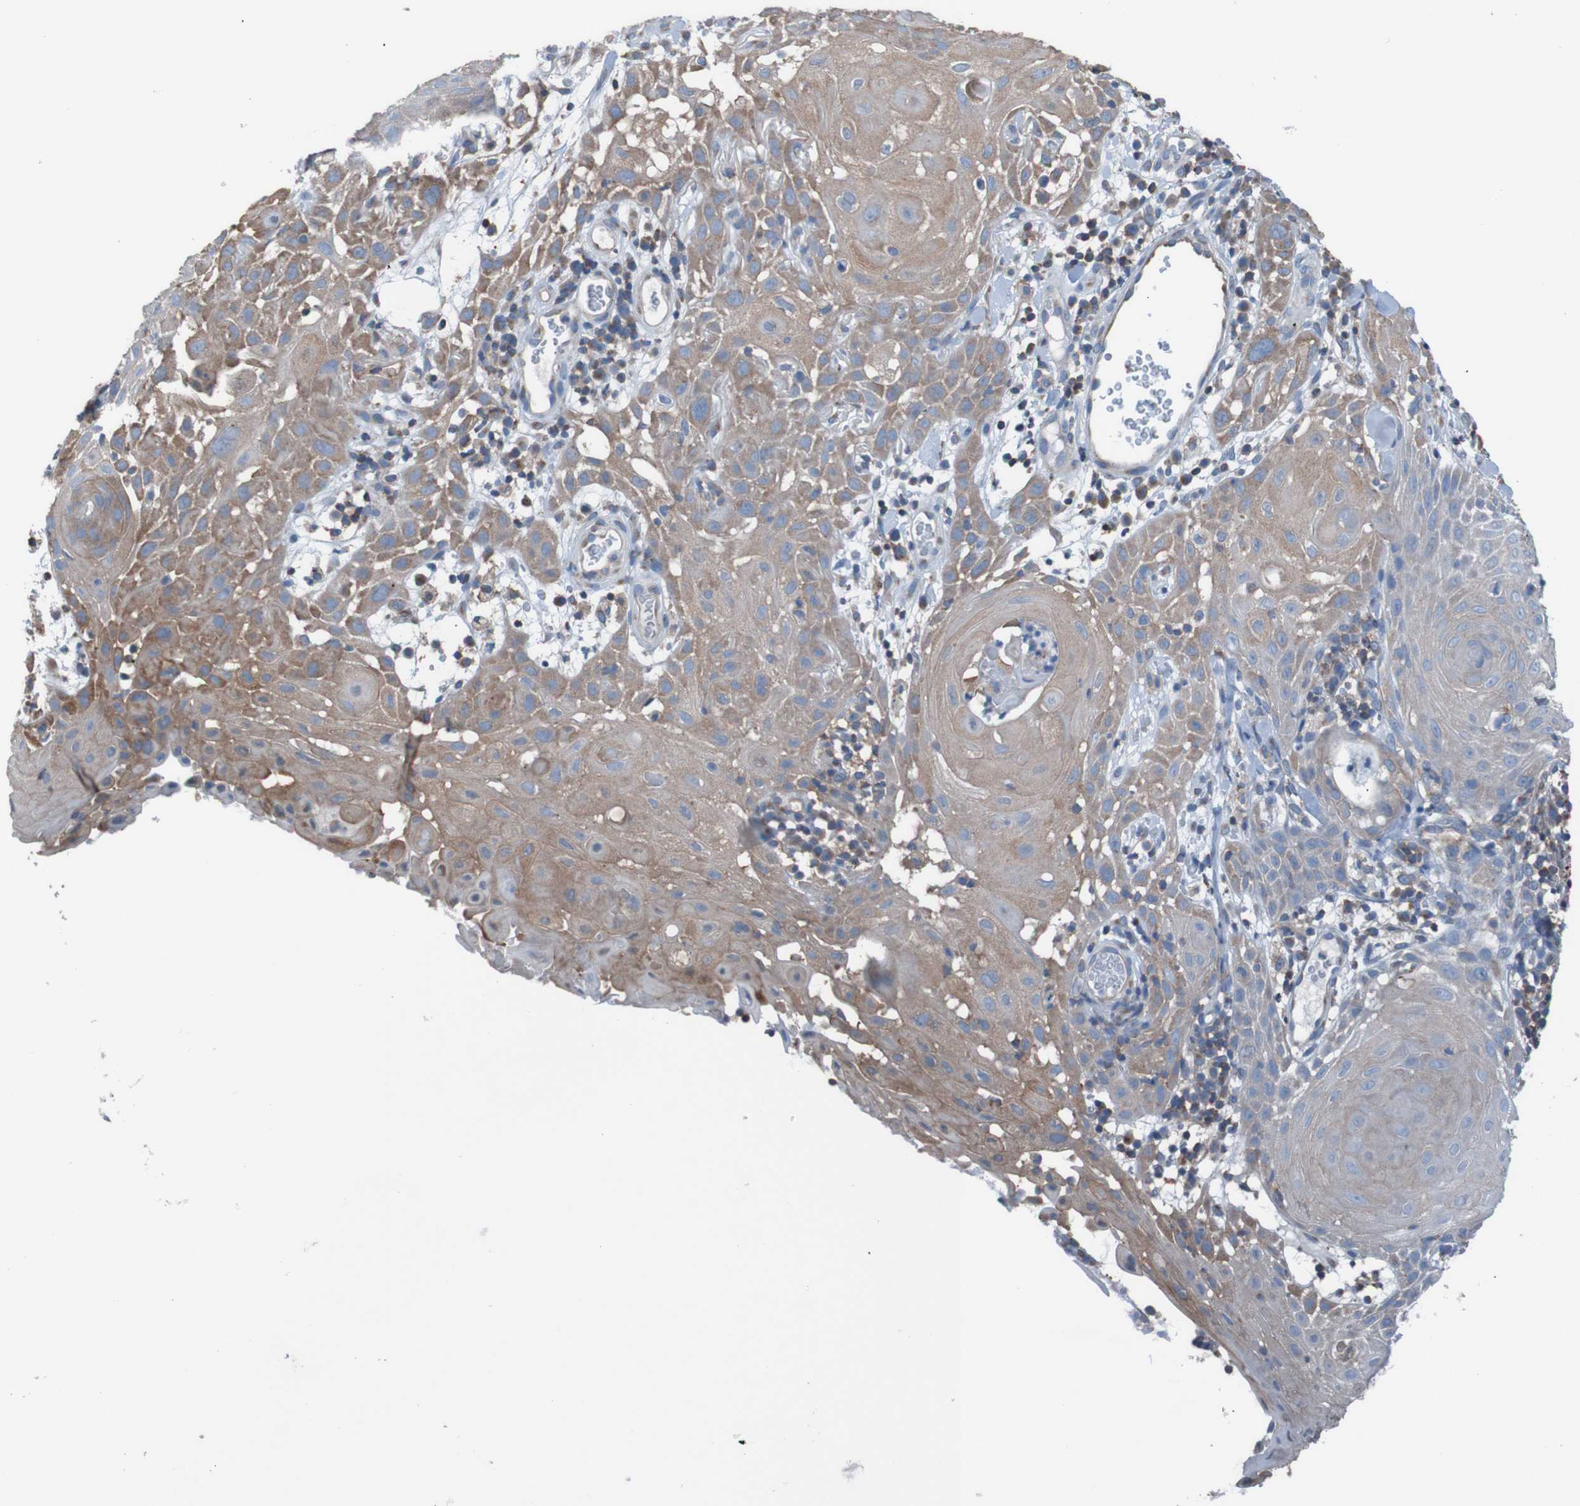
{"staining": {"intensity": "moderate", "quantity": ">75%", "location": "cytoplasmic/membranous"}, "tissue": "skin cancer", "cell_type": "Tumor cells", "image_type": "cancer", "snomed": [{"axis": "morphology", "description": "Squamous cell carcinoma, NOS"}, {"axis": "topography", "description": "Skin"}], "caption": "Squamous cell carcinoma (skin) stained for a protein demonstrates moderate cytoplasmic/membranous positivity in tumor cells. (Brightfield microscopy of DAB IHC at high magnification).", "gene": "MINAR1", "patient": {"sex": "male", "age": 24}}